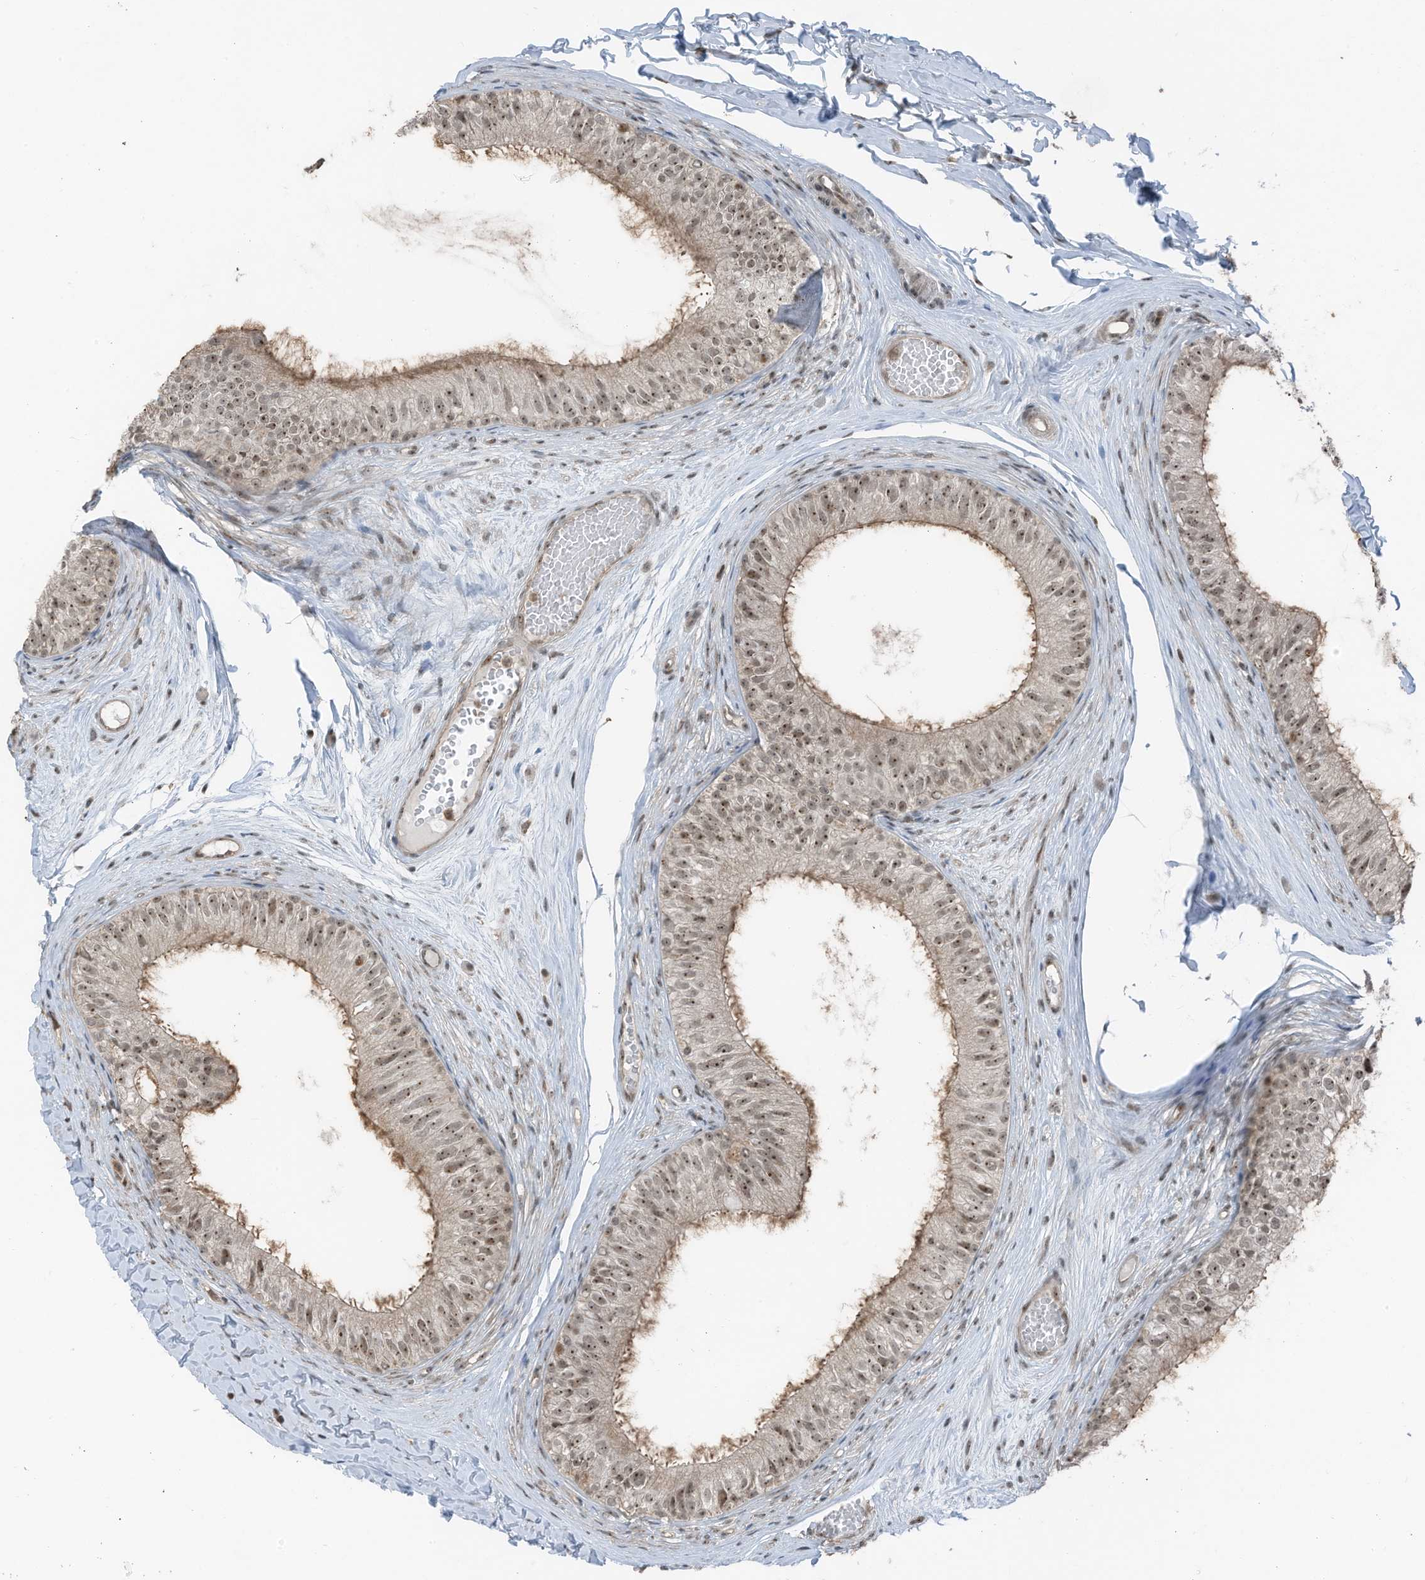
{"staining": {"intensity": "moderate", "quantity": "25%-75%", "location": "cytoplasmic/membranous,nuclear"}, "tissue": "epididymis", "cell_type": "Glandular cells", "image_type": "normal", "snomed": [{"axis": "morphology", "description": "Normal tissue, NOS"}, {"axis": "morphology", "description": "Seminoma in situ"}, {"axis": "topography", "description": "Testis"}, {"axis": "topography", "description": "Epididymis"}], "caption": "Glandular cells exhibit moderate cytoplasmic/membranous,nuclear staining in about 25%-75% of cells in unremarkable epididymis. The protein of interest is stained brown, and the nuclei are stained in blue (DAB IHC with brightfield microscopy, high magnification).", "gene": "UTP3", "patient": {"sex": "male", "age": 28}}